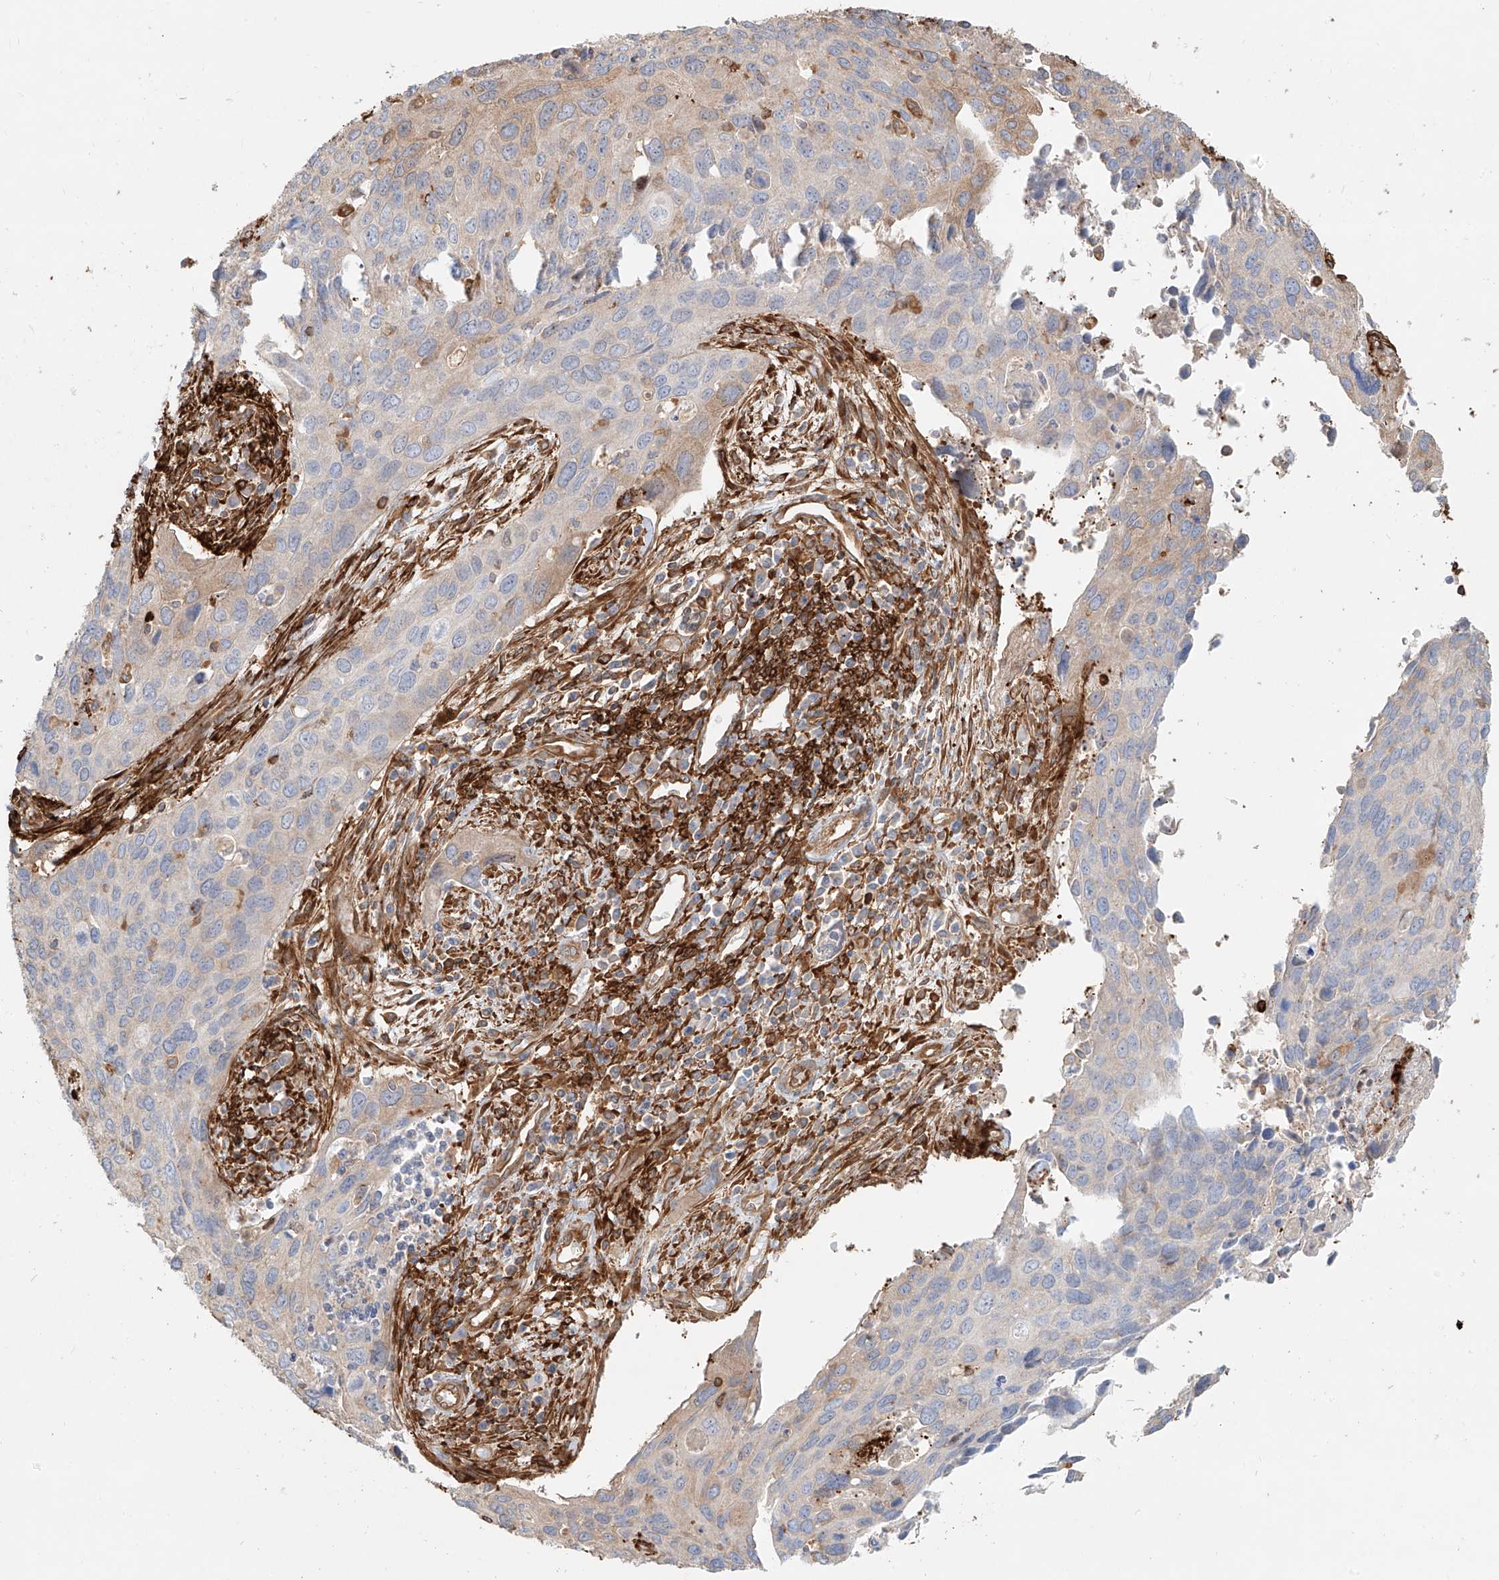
{"staining": {"intensity": "weak", "quantity": "25%-75%", "location": "cytoplasmic/membranous"}, "tissue": "cervical cancer", "cell_type": "Tumor cells", "image_type": "cancer", "snomed": [{"axis": "morphology", "description": "Squamous cell carcinoma, NOS"}, {"axis": "topography", "description": "Cervix"}], "caption": "Immunohistochemistry (IHC) image of cervical cancer (squamous cell carcinoma) stained for a protein (brown), which displays low levels of weak cytoplasmic/membranous staining in approximately 25%-75% of tumor cells.", "gene": "SNX9", "patient": {"sex": "female", "age": 55}}